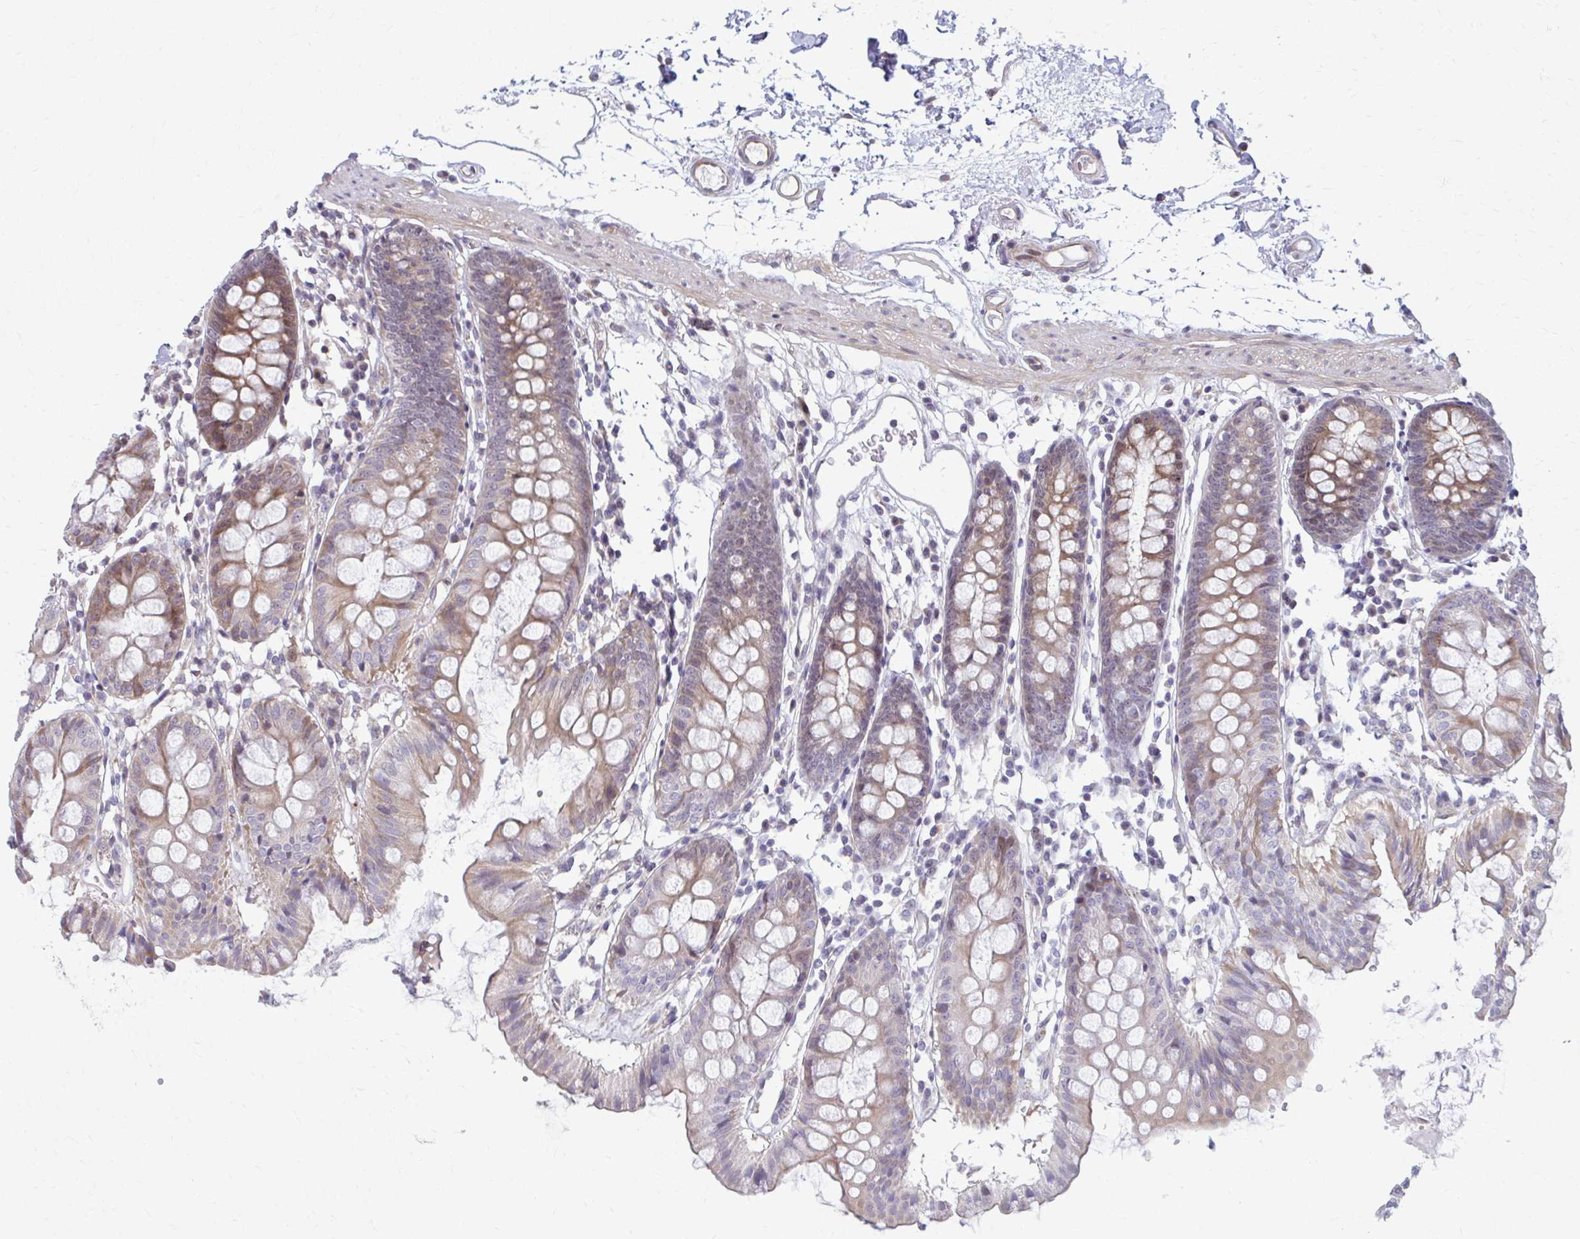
{"staining": {"intensity": "weak", "quantity": ">75%", "location": "cytoplasmic/membranous"}, "tissue": "colon", "cell_type": "Endothelial cells", "image_type": "normal", "snomed": [{"axis": "morphology", "description": "Normal tissue, NOS"}, {"axis": "topography", "description": "Colon"}], "caption": "Immunohistochemical staining of benign human colon demonstrates weak cytoplasmic/membranous protein staining in about >75% of endothelial cells.", "gene": "MAF1", "patient": {"sex": "female", "age": 84}}